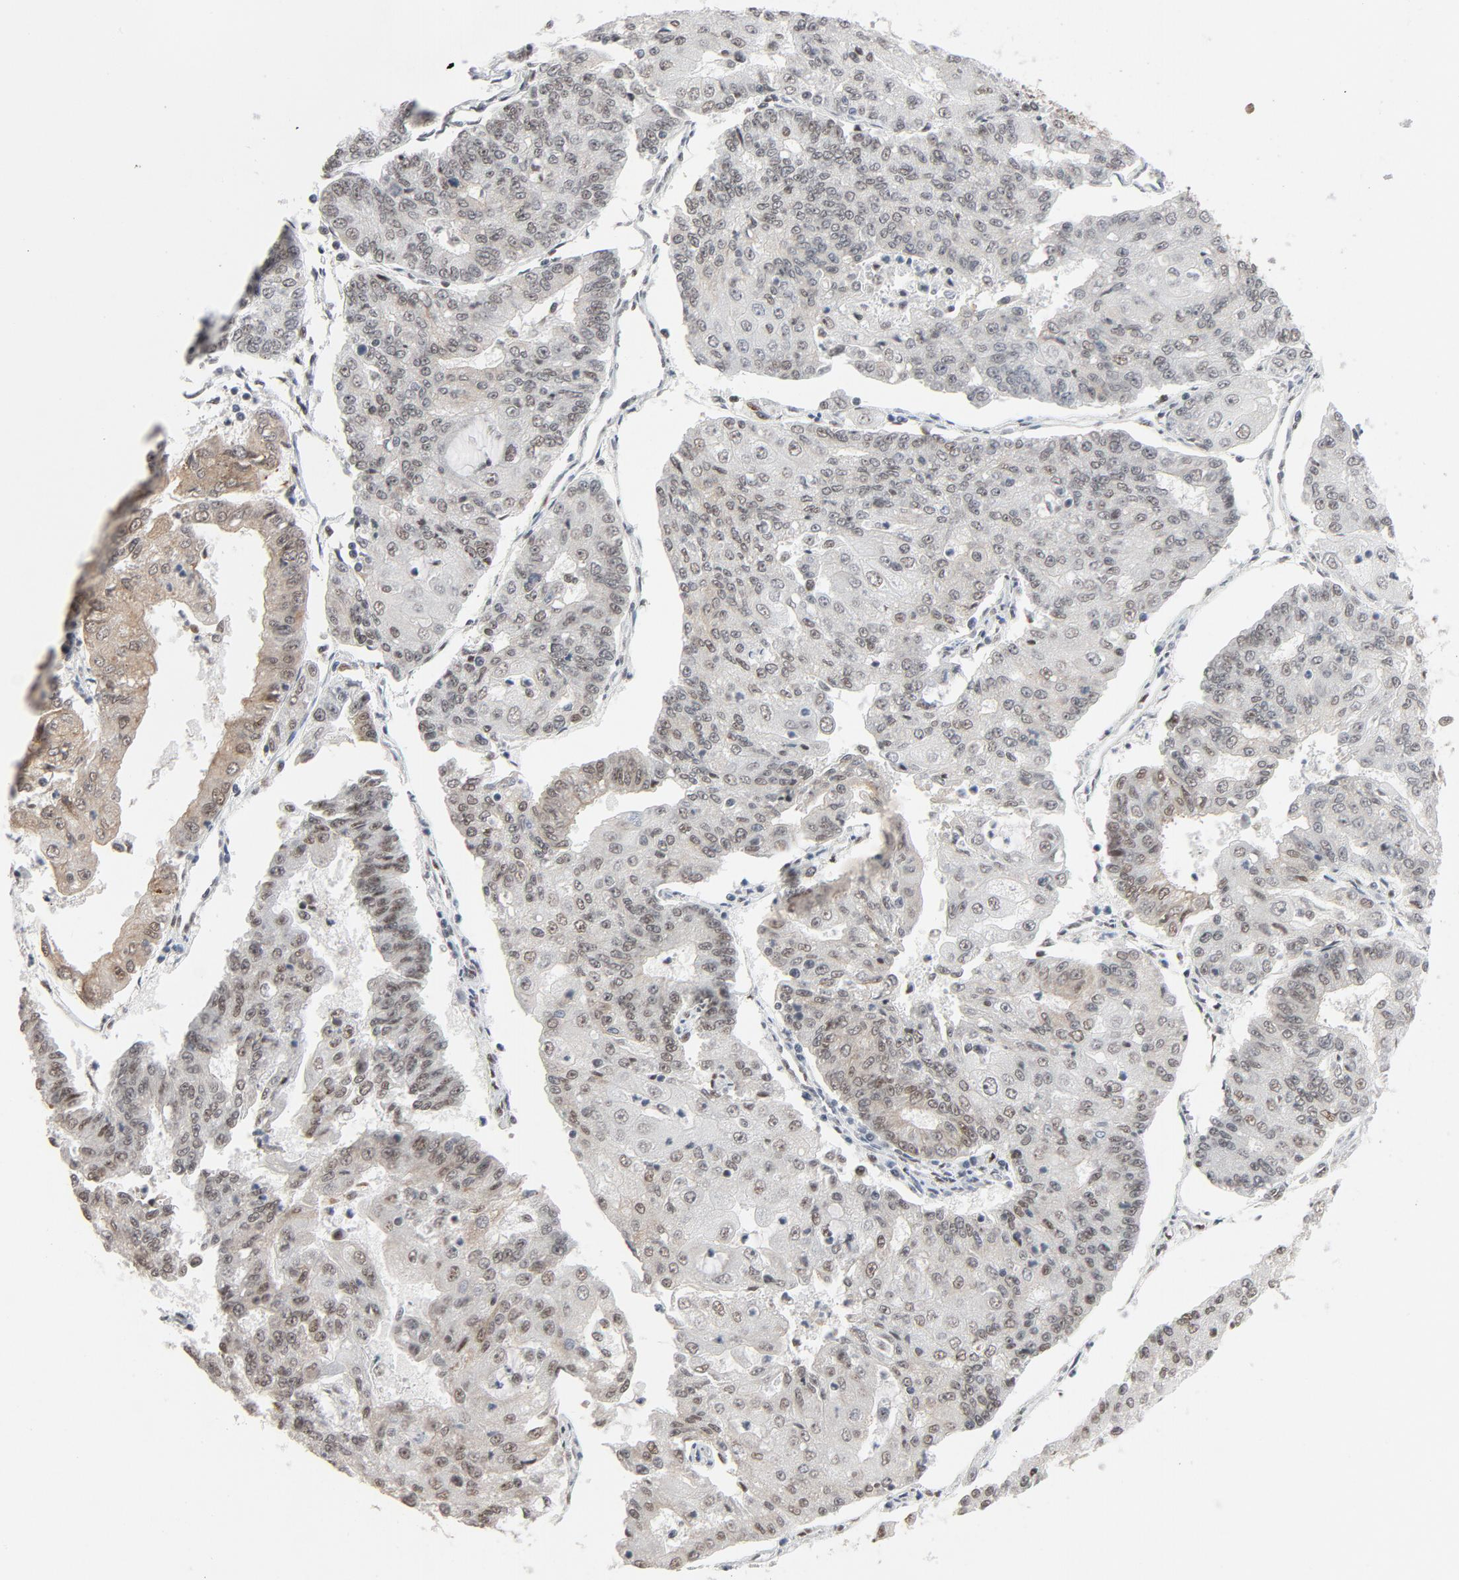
{"staining": {"intensity": "weak", "quantity": "25%-75%", "location": "cytoplasmic/membranous,nuclear"}, "tissue": "endometrial cancer", "cell_type": "Tumor cells", "image_type": "cancer", "snomed": [{"axis": "morphology", "description": "Adenocarcinoma, NOS"}, {"axis": "topography", "description": "Endometrium"}], "caption": "The micrograph exhibits immunohistochemical staining of endometrial cancer. There is weak cytoplasmic/membranous and nuclear expression is present in about 25%-75% of tumor cells.", "gene": "MRE11", "patient": {"sex": "female", "age": 56}}